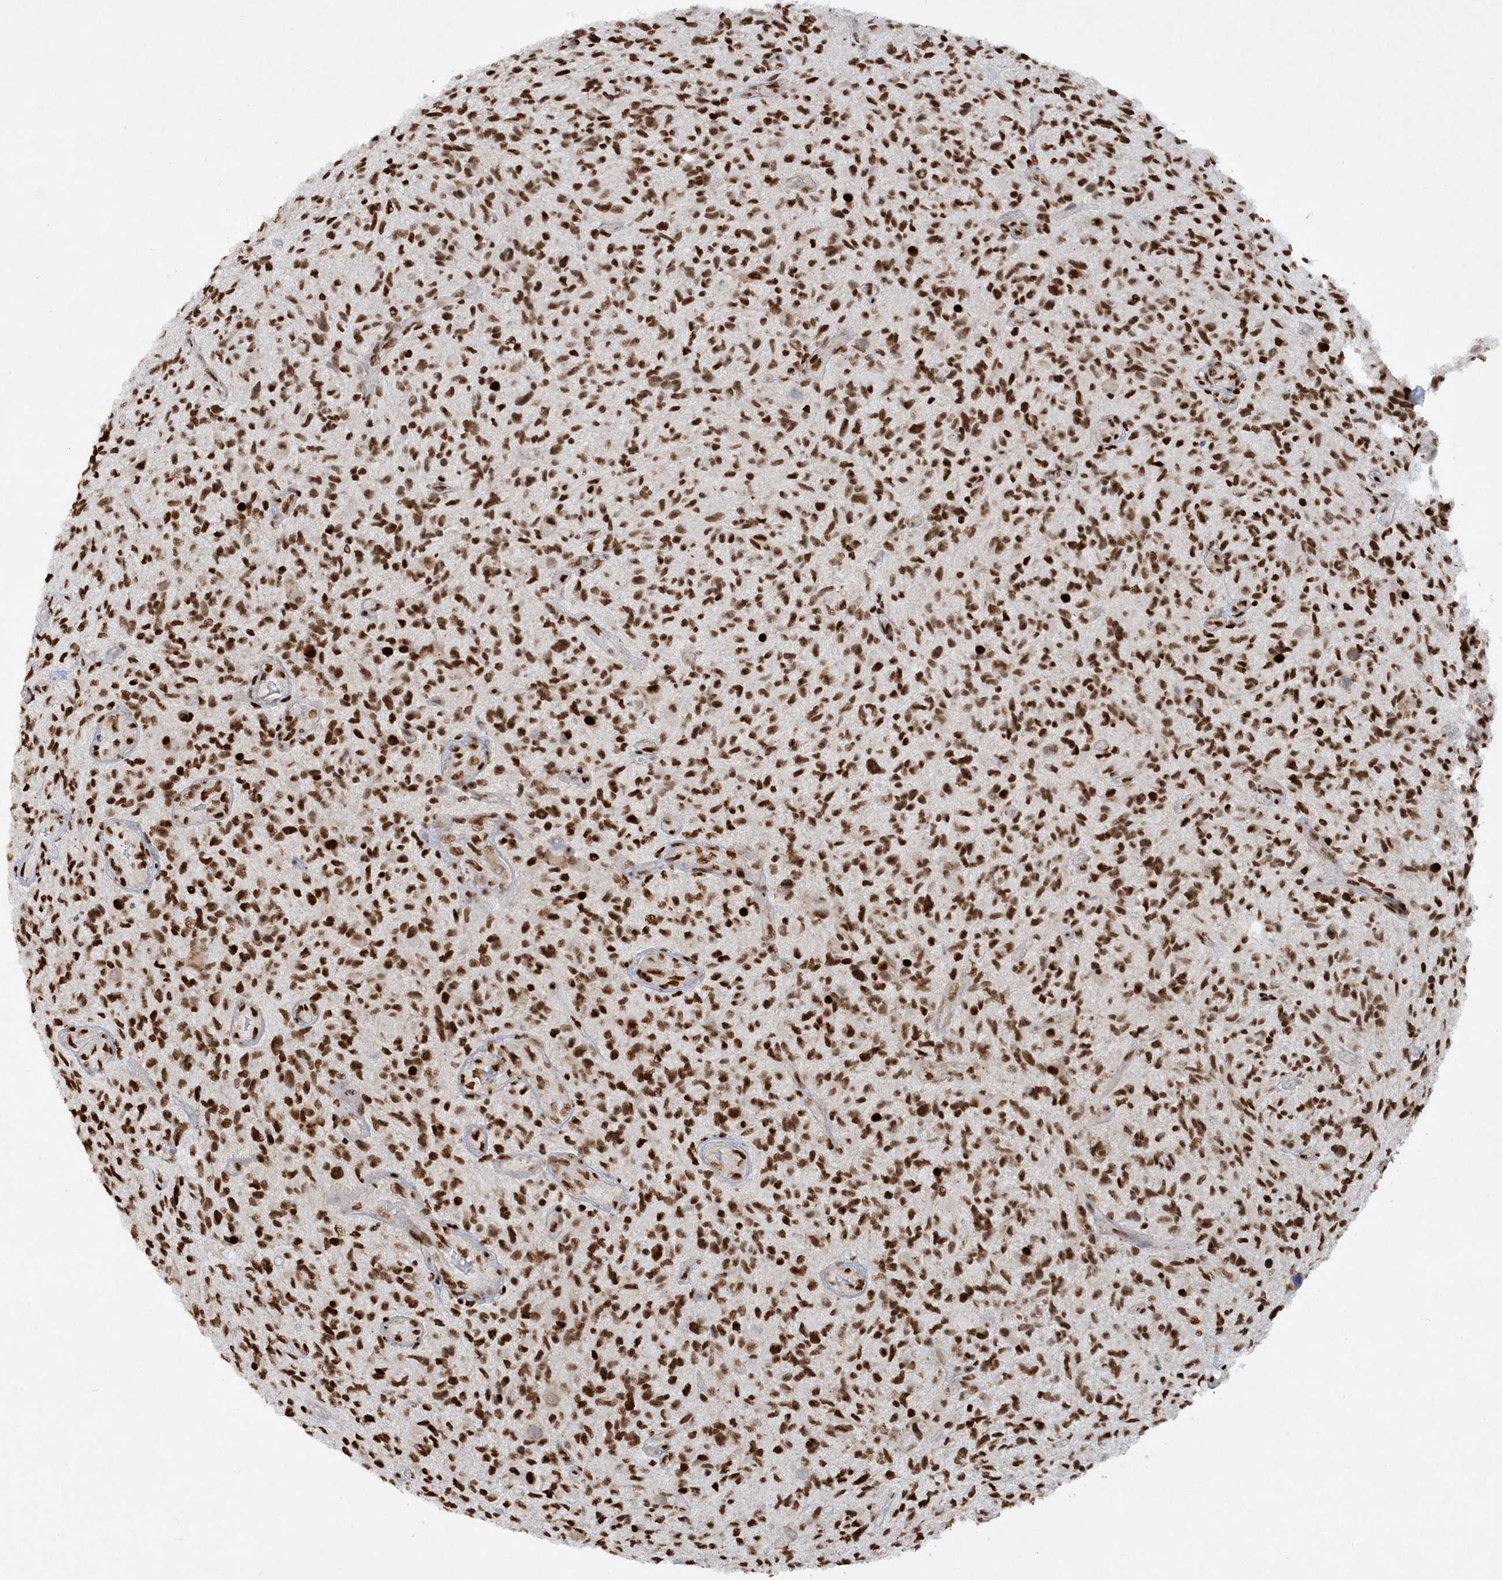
{"staining": {"intensity": "strong", "quantity": ">75%", "location": "nuclear"}, "tissue": "glioma", "cell_type": "Tumor cells", "image_type": "cancer", "snomed": [{"axis": "morphology", "description": "Glioma, malignant, High grade"}, {"axis": "topography", "description": "Brain"}], "caption": "Strong nuclear expression is appreciated in approximately >75% of tumor cells in malignant glioma (high-grade).", "gene": "DELE1", "patient": {"sex": "male", "age": 47}}